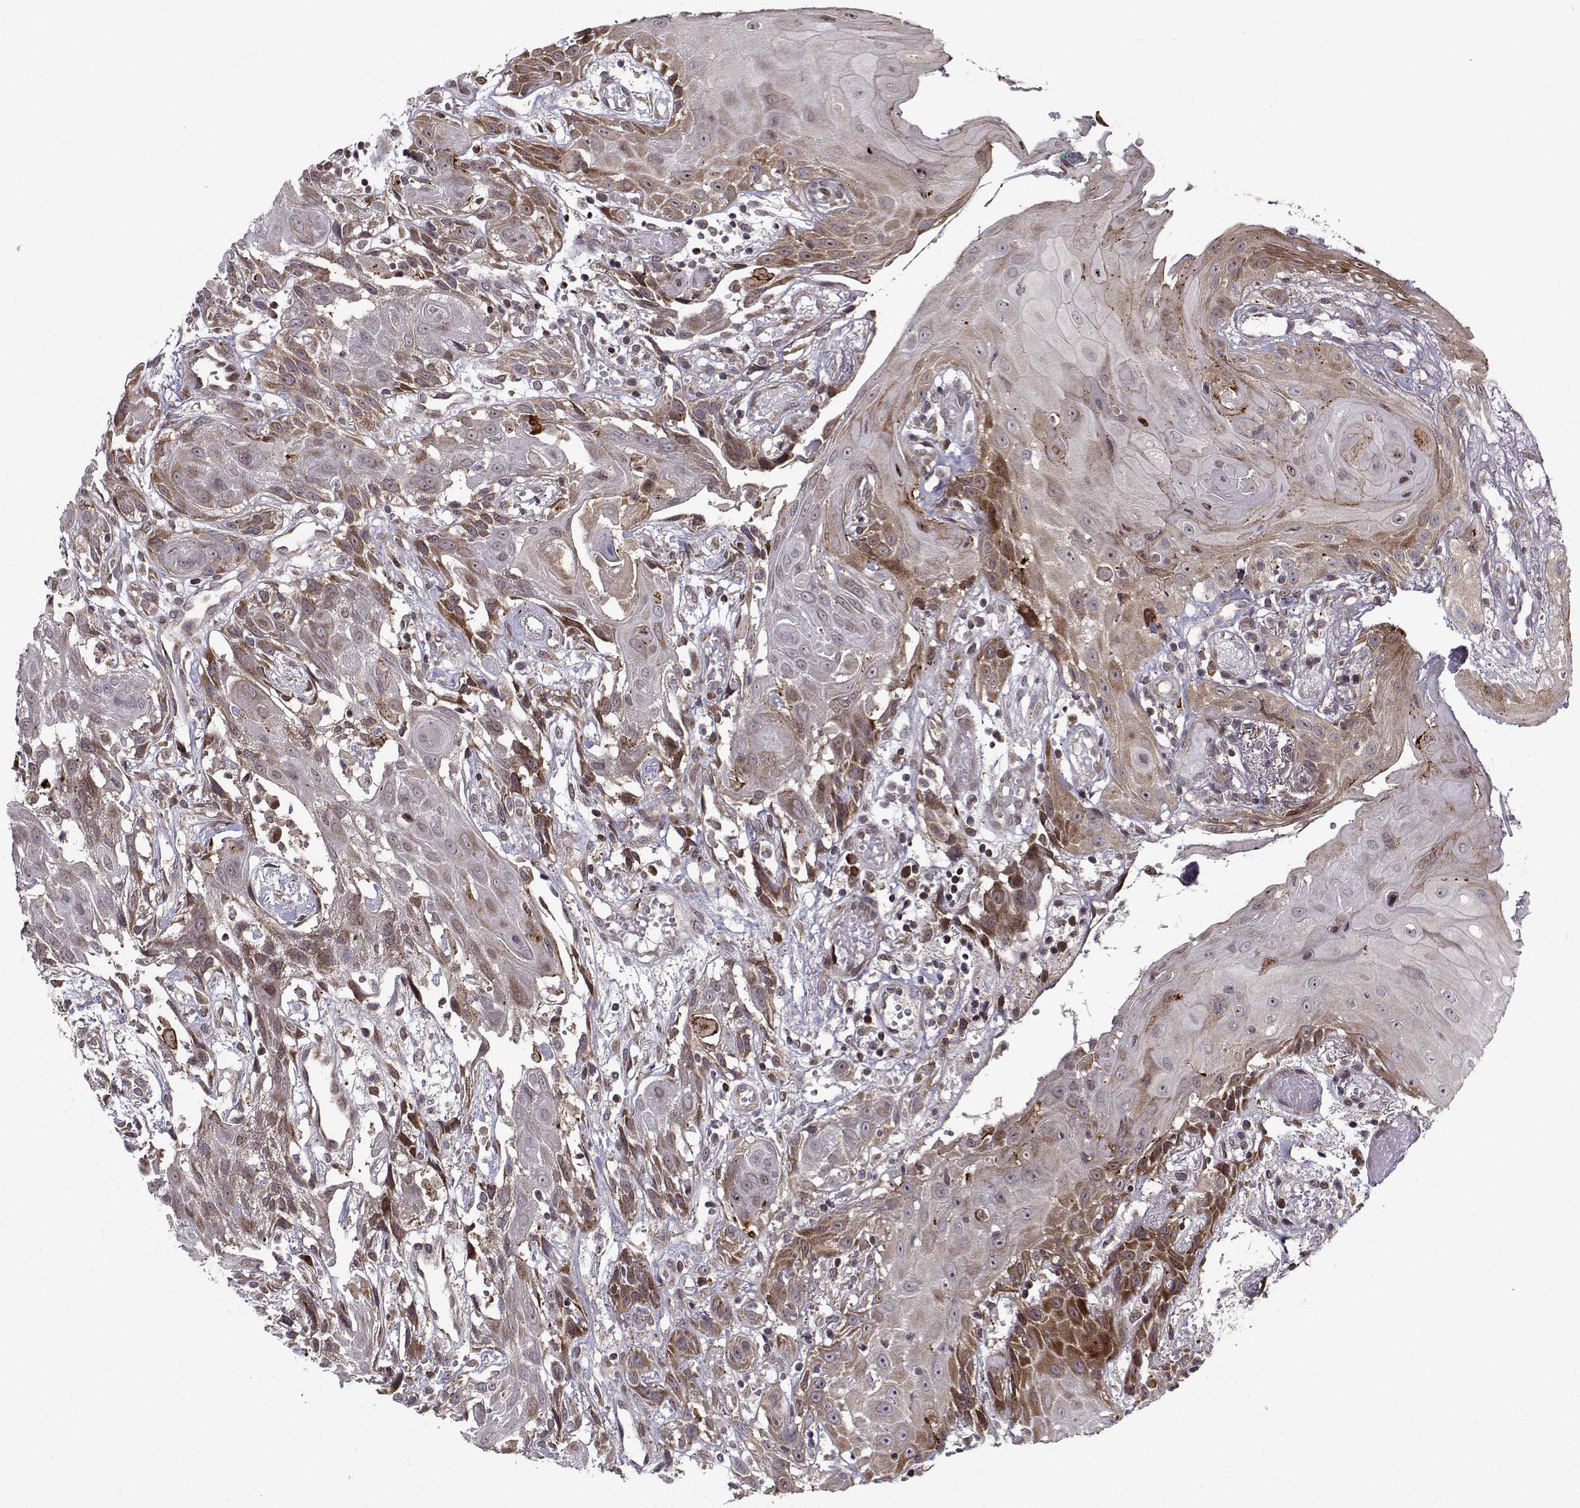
{"staining": {"intensity": "moderate", "quantity": ">75%", "location": "cytoplasmic/membranous"}, "tissue": "head and neck cancer", "cell_type": "Tumor cells", "image_type": "cancer", "snomed": [{"axis": "morphology", "description": "Normal tissue, NOS"}, {"axis": "morphology", "description": "Squamous cell carcinoma, NOS"}, {"axis": "topography", "description": "Oral tissue"}, {"axis": "topography", "description": "Salivary gland"}, {"axis": "topography", "description": "Head-Neck"}], "caption": "Squamous cell carcinoma (head and neck) tissue displays moderate cytoplasmic/membranous expression in about >75% of tumor cells, visualized by immunohistochemistry.", "gene": "RPL31", "patient": {"sex": "female", "age": 62}}